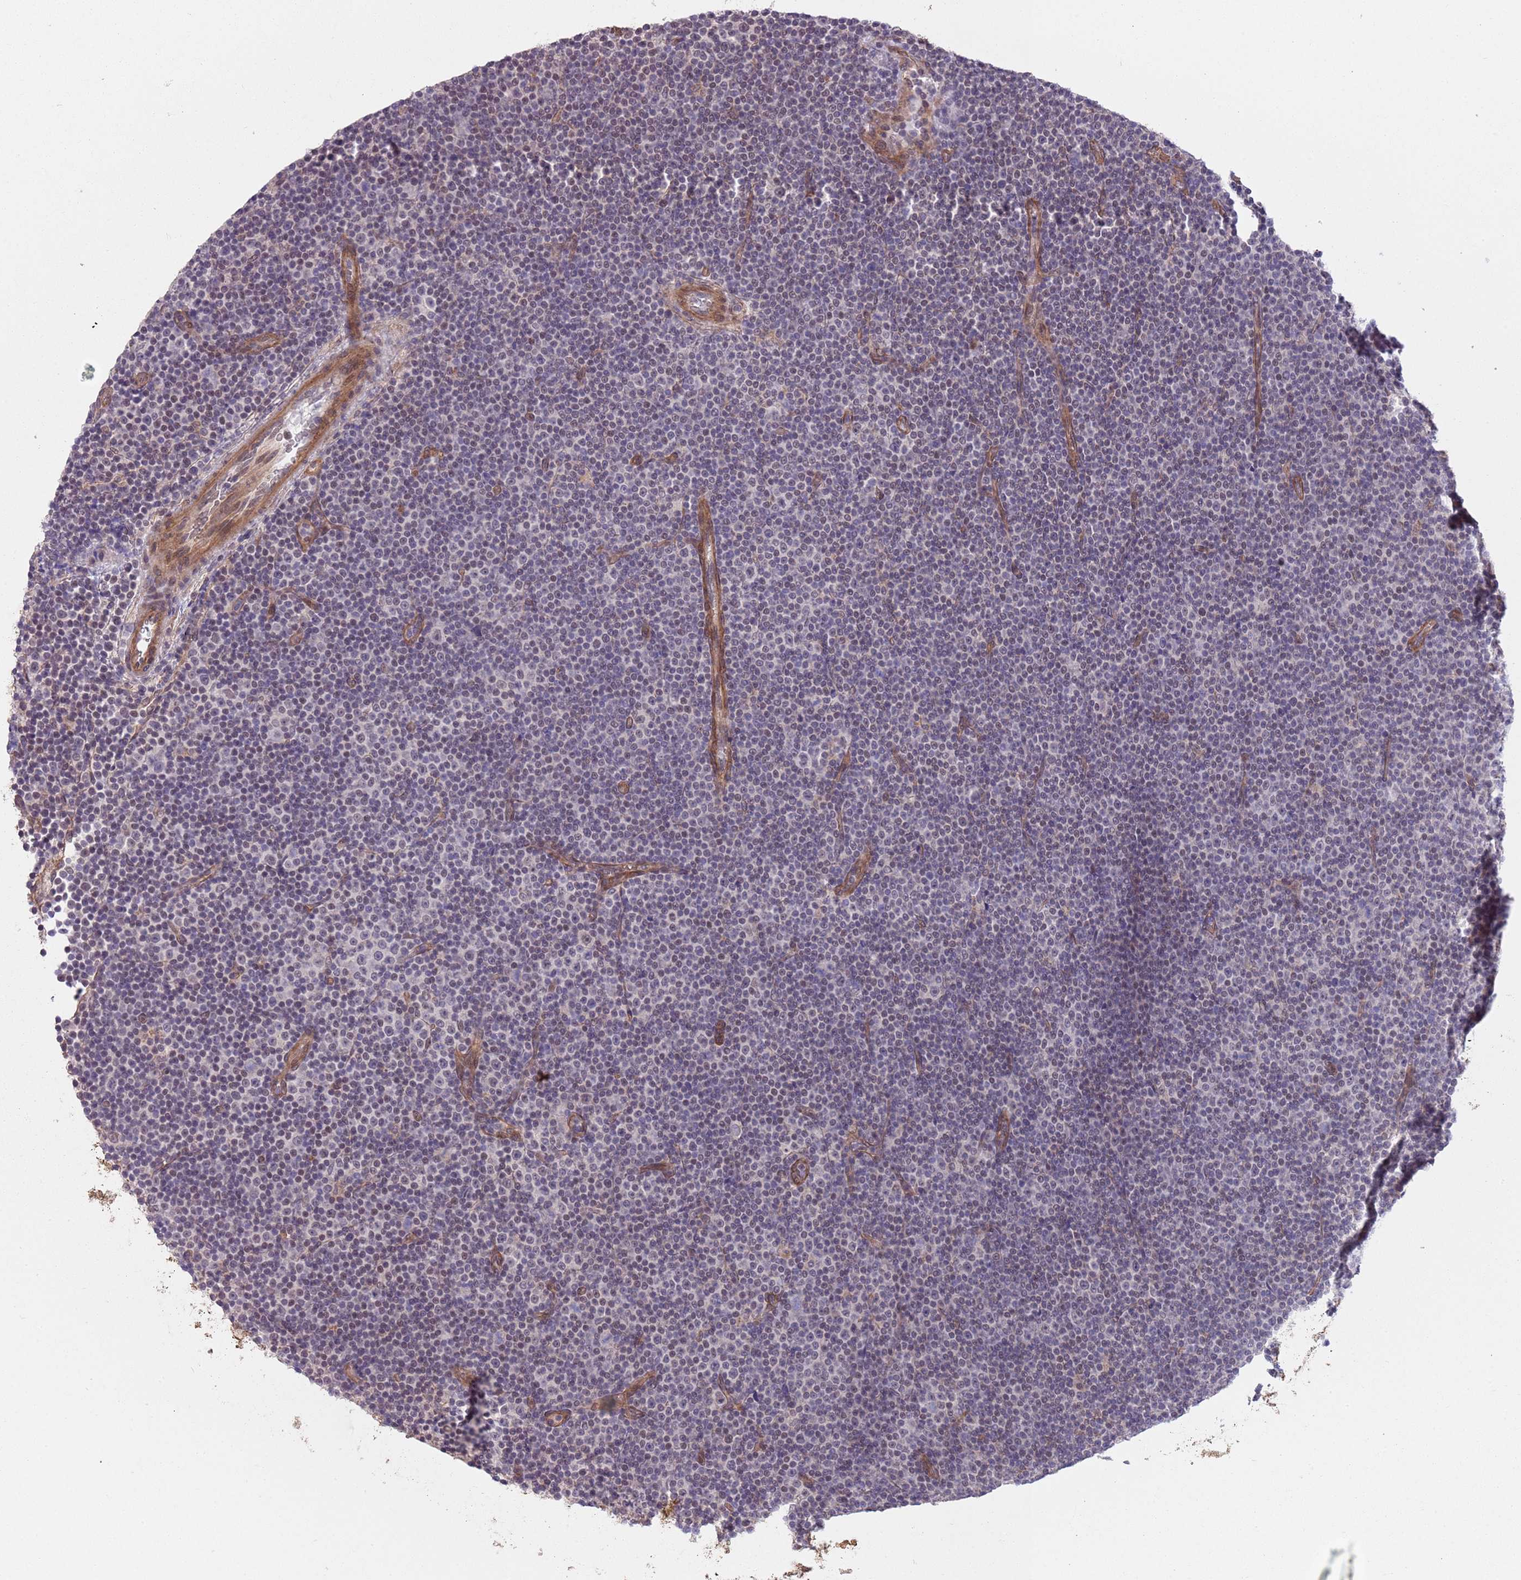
{"staining": {"intensity": "weak", "quantity": "<25%", "location": "nuclear"}, "tissue": "lymphoma", "cell_type": "Tumor cells", "image_type": "cancer", "snomed": [{"axis": "morphology", "description": "Malignant lymphoma, non-Hodgkin's type, Low grade"}, {"axis": "topography", "description": "Lymph node"}], "caption": "This is an IHC micrograph of lymphoma. There is no positivity in tumor cells.", "gene": "CREBZF", "patient": {"sex": "female", "age": 67}}